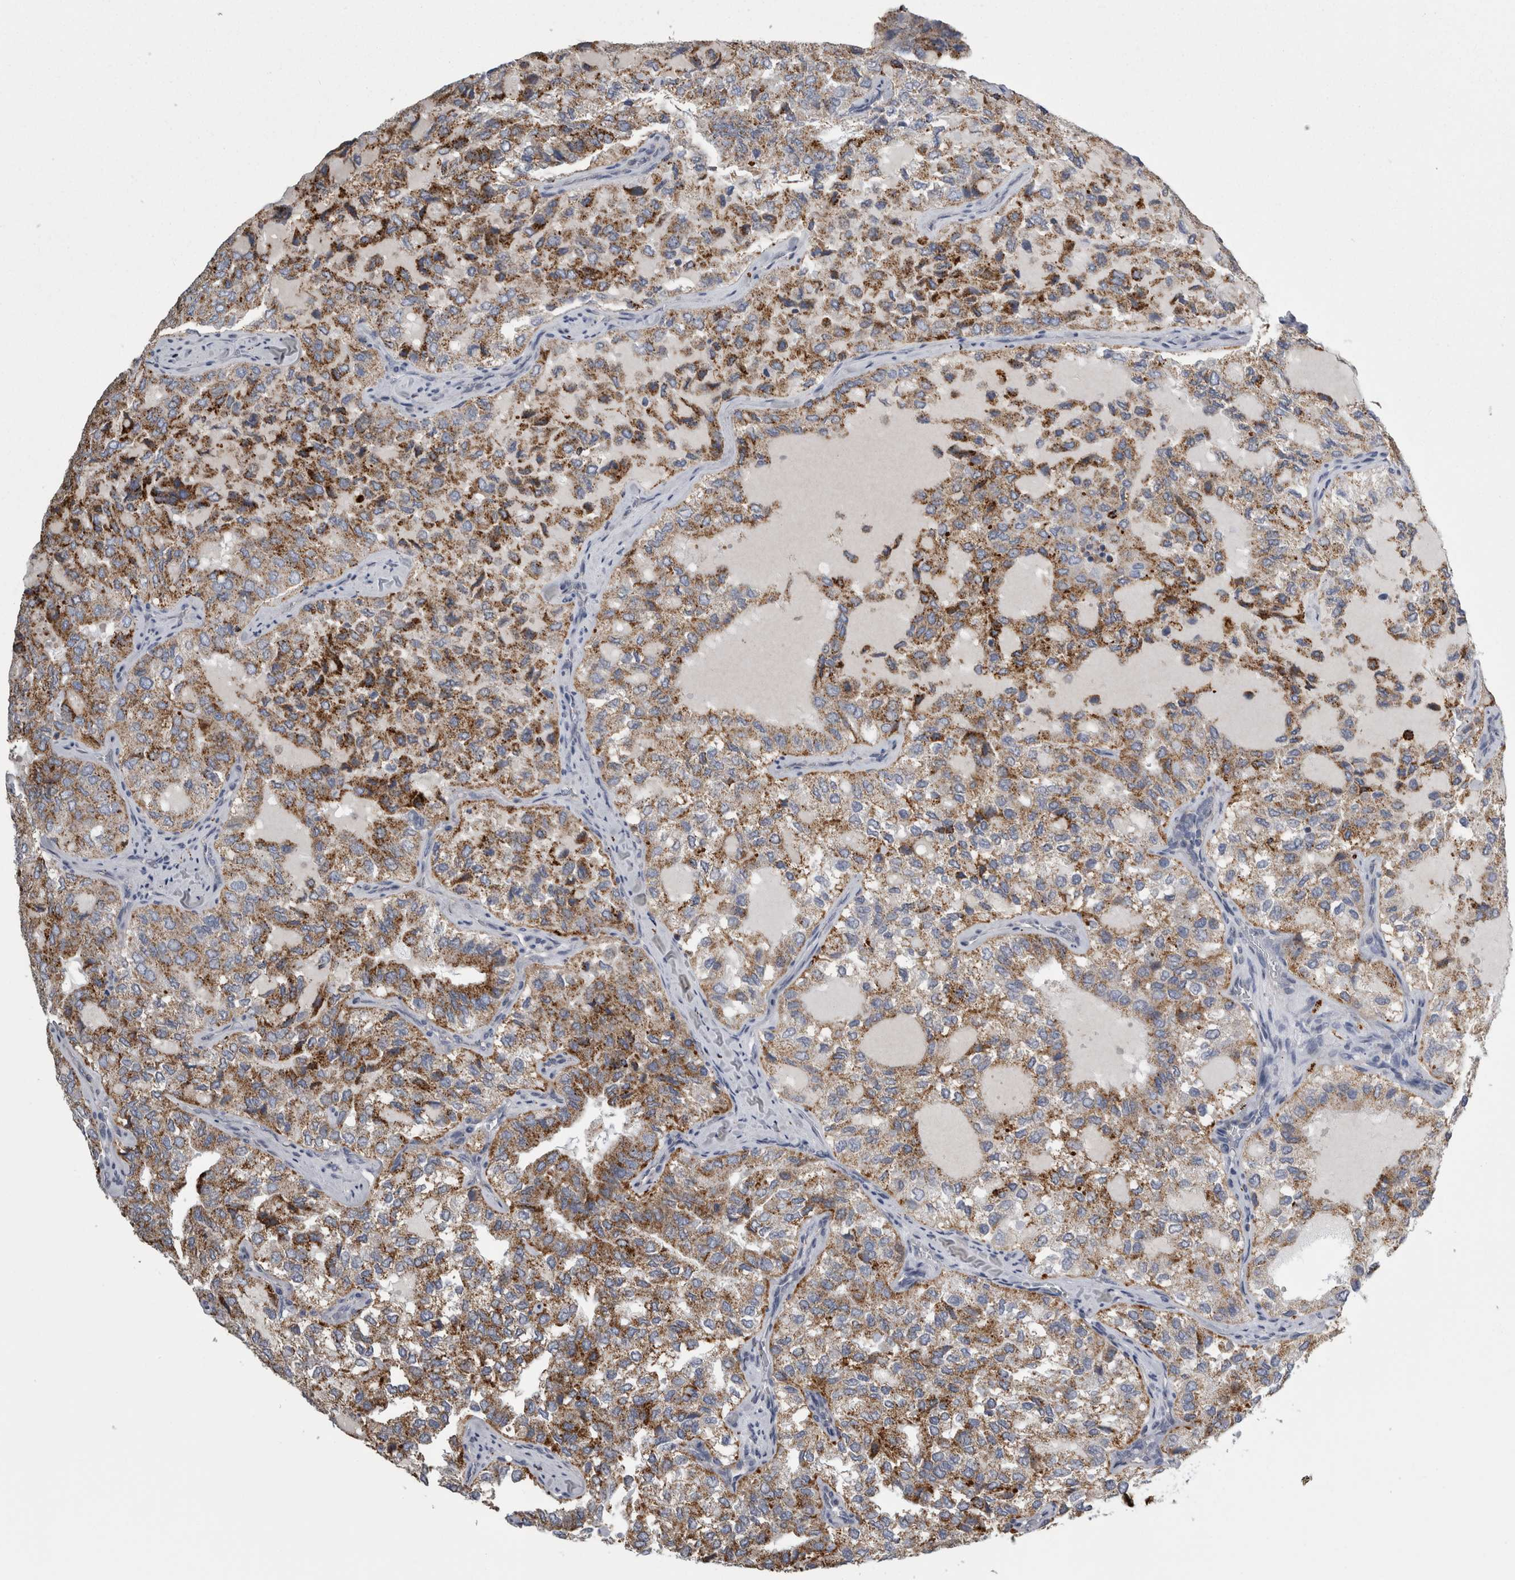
{"staining": {"intensity": "moderate", "quantity": ">75%", "location": "cytoplasmic/membranous"}, "tissue": "thyroid cancer", "cell_type": "Tumor cells", "image_type": "cancer", "snomed": [{"axis": "morphology", "description": "Follicular adenoma carcinoma, NOS"}, {"axis": "topography", "description": "Thyroid gland"}], "caption": "An IHC histopathology image of neoplastic tissue is shown. Protein staining in brown shows moderate cytoplasmic/membranous positivity in thyroid cancer within tumor cells.", "gene": "DPP7", "patient": {"sex": "male", "age": 75}}